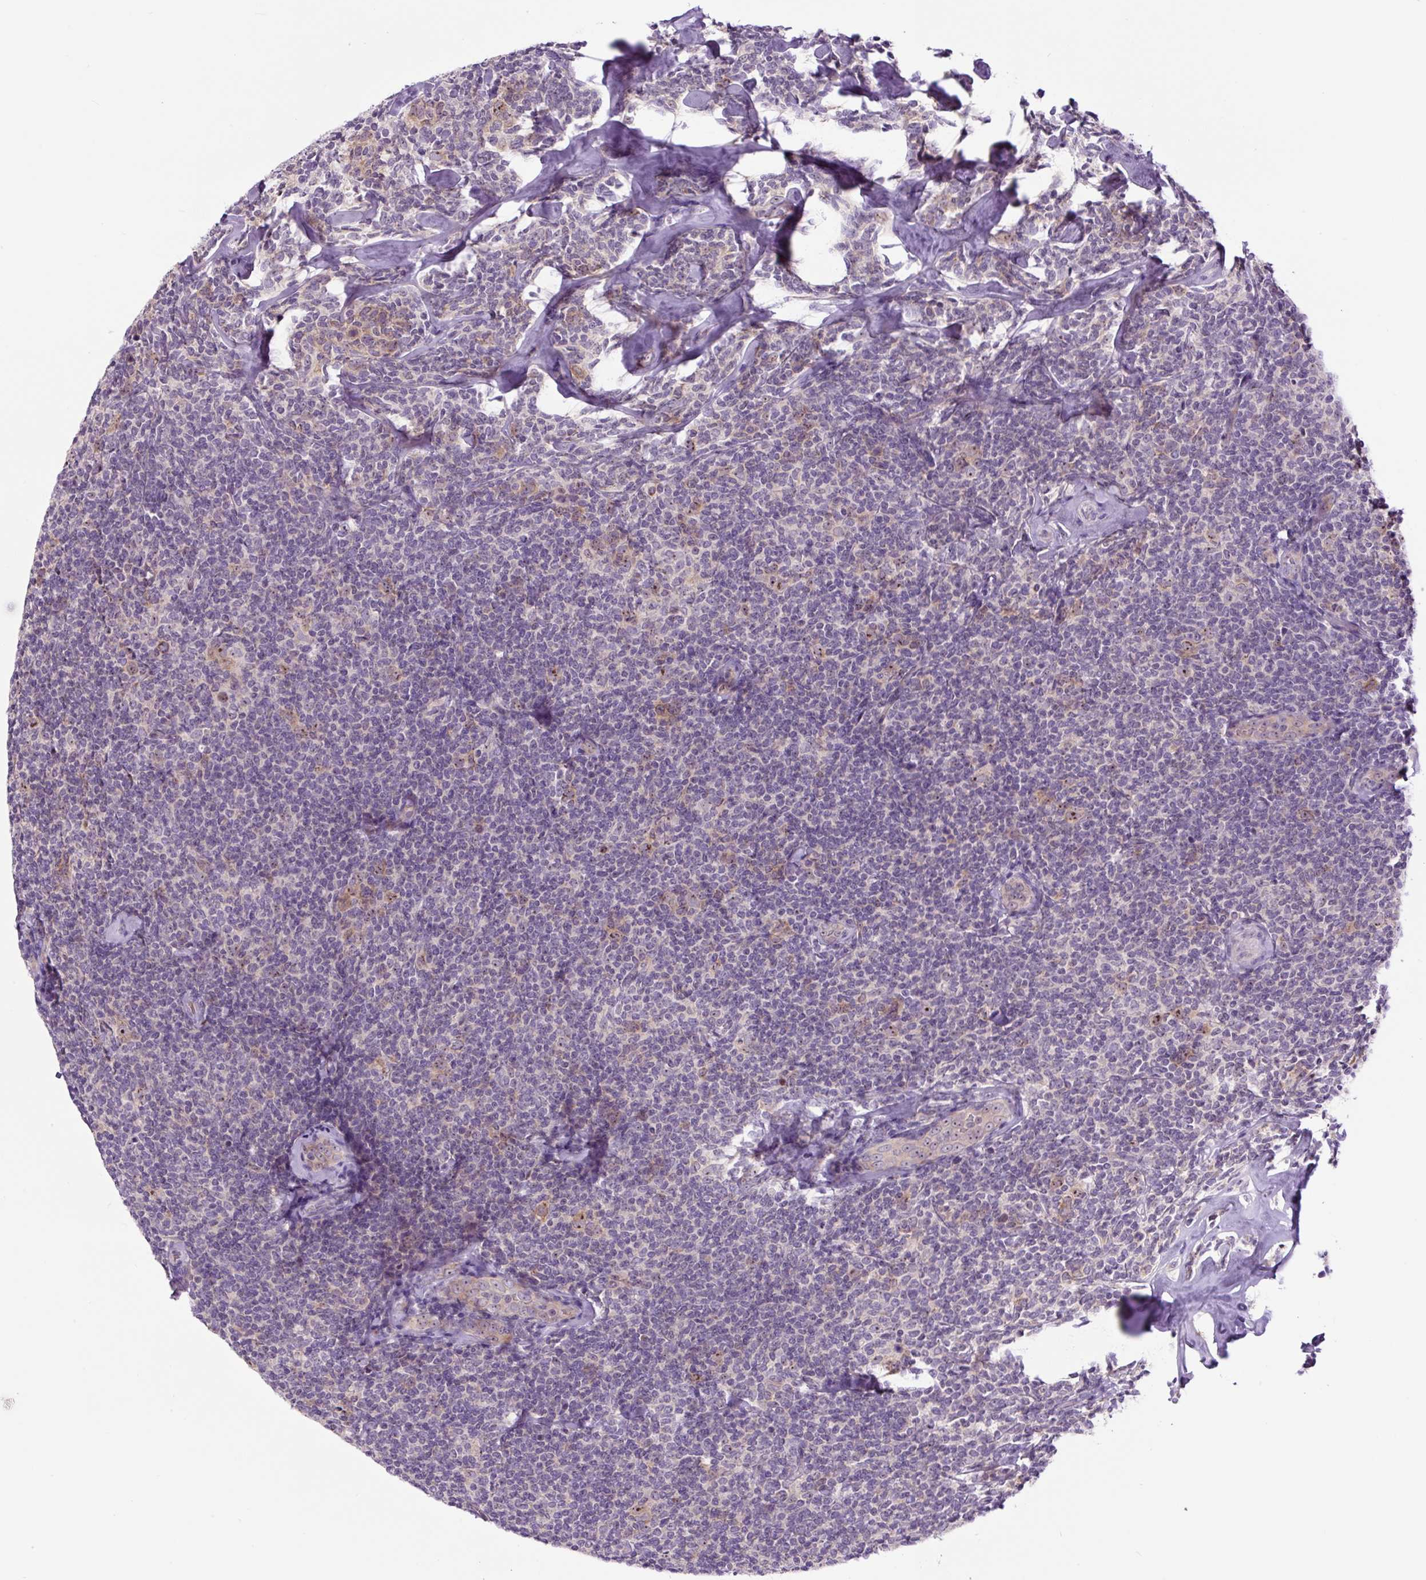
{"staining": {"intensity": "negative", "quantity": "none", "location": "none"}, "tissue": "lymphoma", "cell_type": "Tumor cells", "image_type": "cancer", "snomed": [{"axis": "morphology", "description": "Malignant lymphoma, non-Hodgkin's type, Low grade"}, {"axis": "topography", "description": "Lymph node"}], "caption": "An image of lymphoma stained for a protein exhibits no brown staining in tumor cells. (Brightfield microscopy of DAB (3,3'-diaminobenzidine) IHC at high magnification).", "gene": "NOM1", "patient": {"sex": "female", "age": 56}}